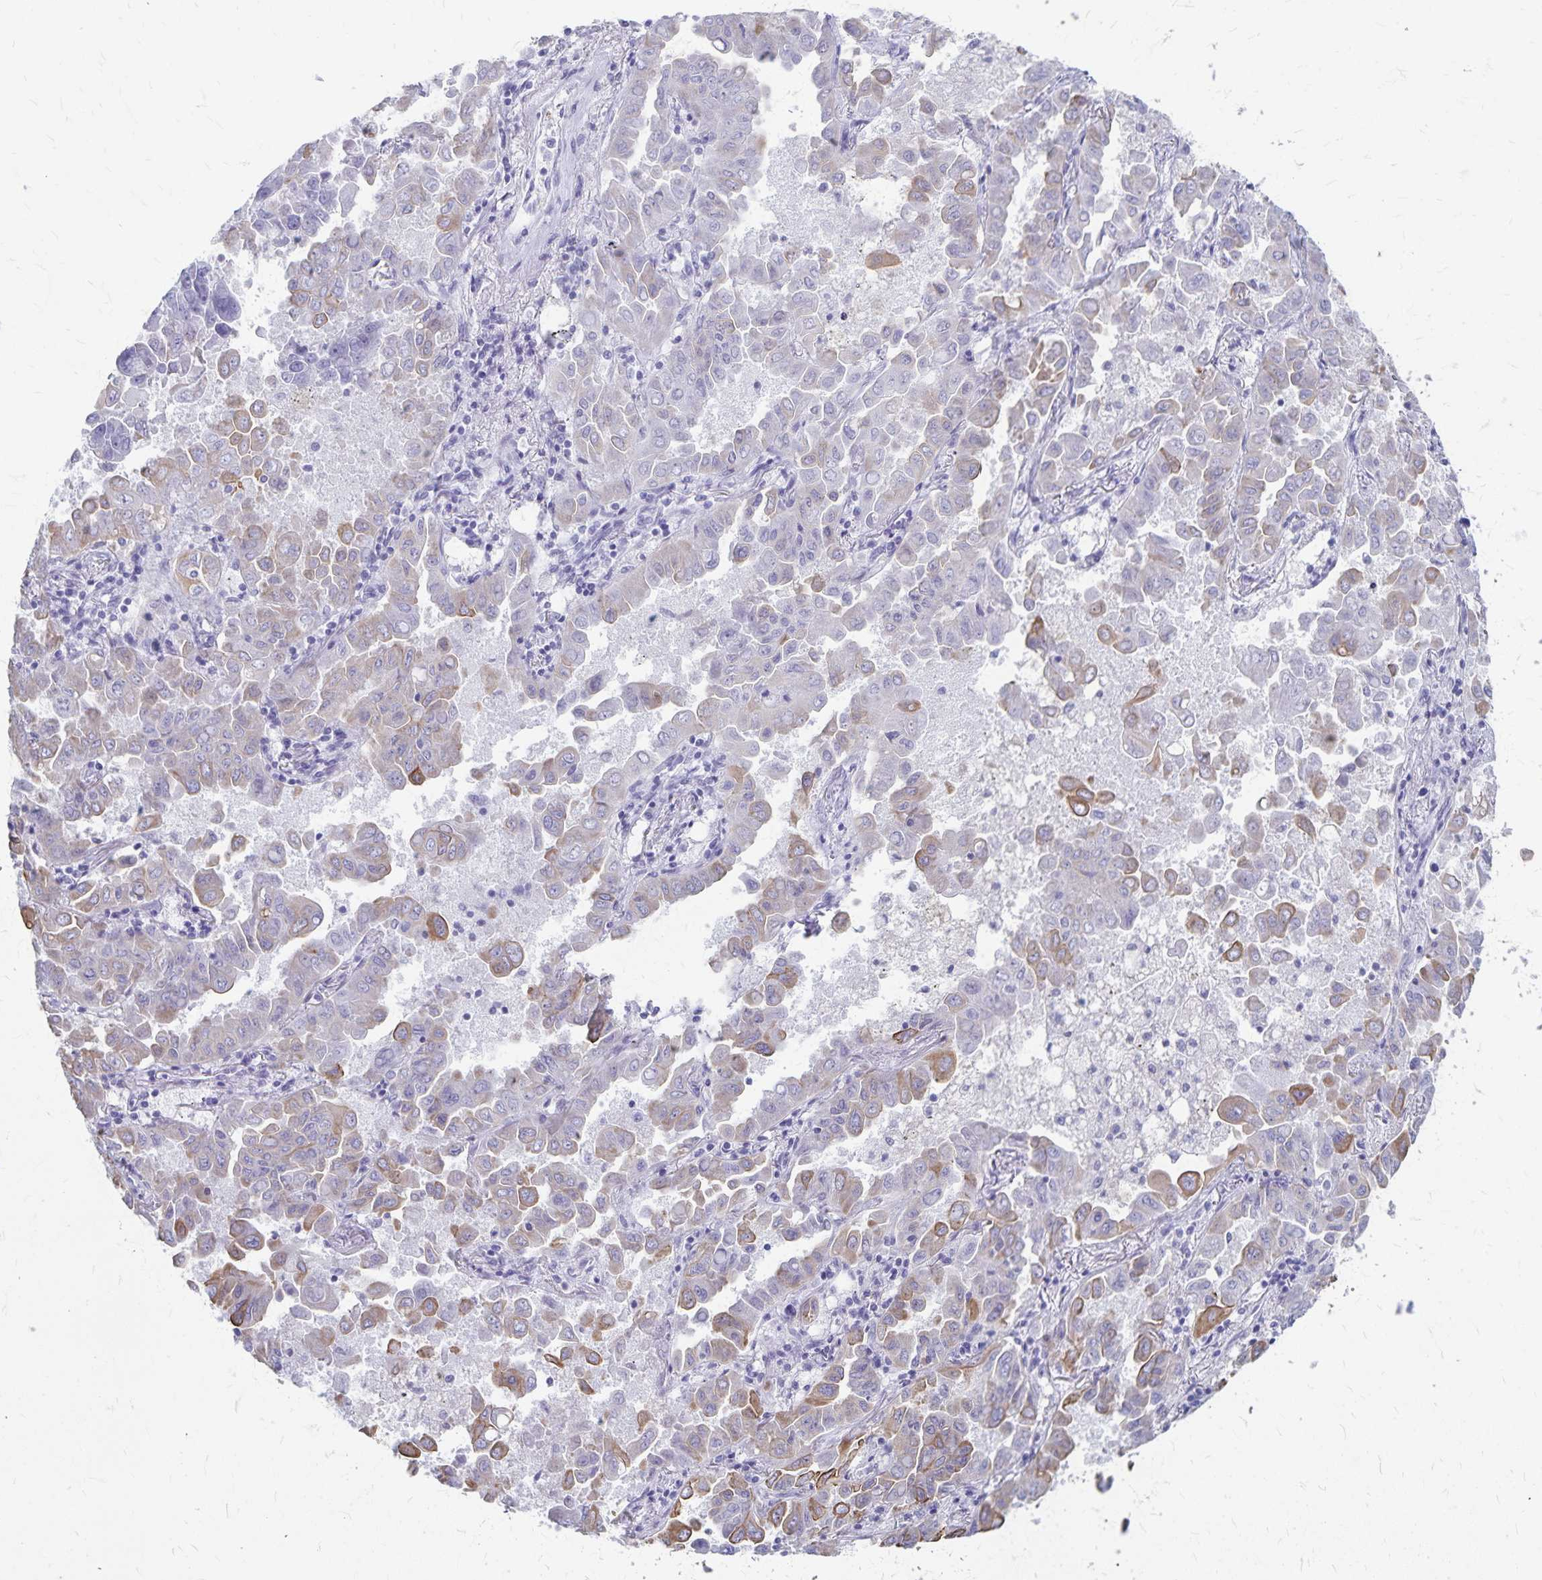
{"staining": {"intensity": "moderate", "quantity": "<25%", "location": "cytoplasmic/membranous"}, "tissue": "lung cancer", "cell_type": "Tumor cells", "image_type": "cancer", "snomed": [{"axis": "morphology", "description": "Adenocarcinoma, NOS"}, {"axis": "topography", "description": "Lung"}], "caption": "Immunohistochemistry (IHC) histopathology image of neoplastic tissue: human adenocarcinoma (lung) stained using immunohistochemistry exhibits low levels of moderate protein expression localized specifically in the cytoplasmic/membranous of tumor cells, appearing as a cytoplasmic/membranous brown color.", "gene": "GPBAR1", "patient": {"sex": "male", "age": 64}}